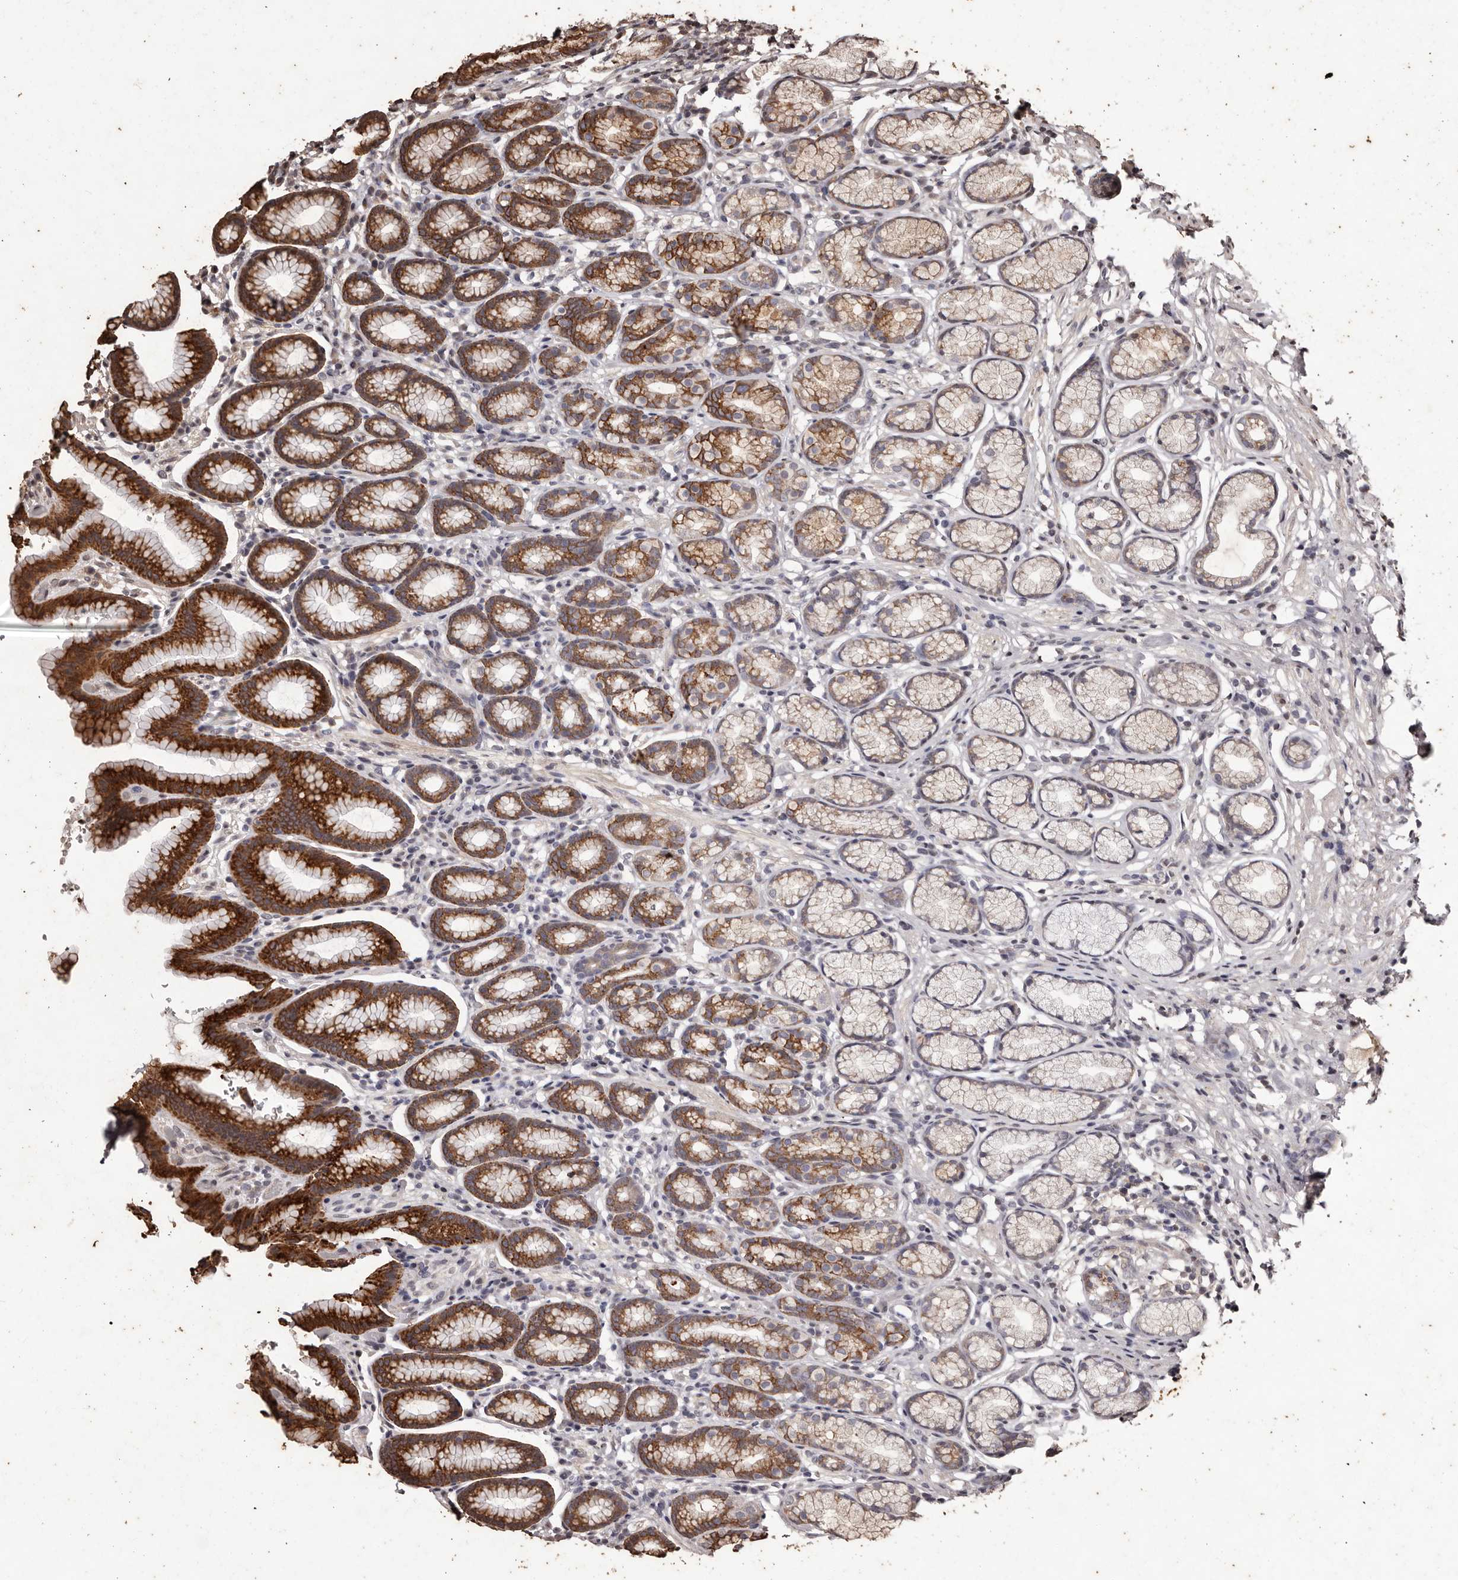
{"staining": {"intensity": "strong", "quantity": "25%-75%", "location": "cytoplasmic/membranous"}, "tissue": "stomach", "cell_type": "Glandular cells", "image_type": "normal", "snomed": [{"axis": "morphology", "description": "Normal tissue, NOS"}, {"axis": "topography", "description": "Stomach"}], "caption": "A micrograph showing strong cytoplasmic/membranous positivity in approximately 25%-75% of glandular cells in normal stomach, as visualized by brown immunohistochemical staining.", "gene": "NAV1", "patient": {"sex": "male", "age": 42}}